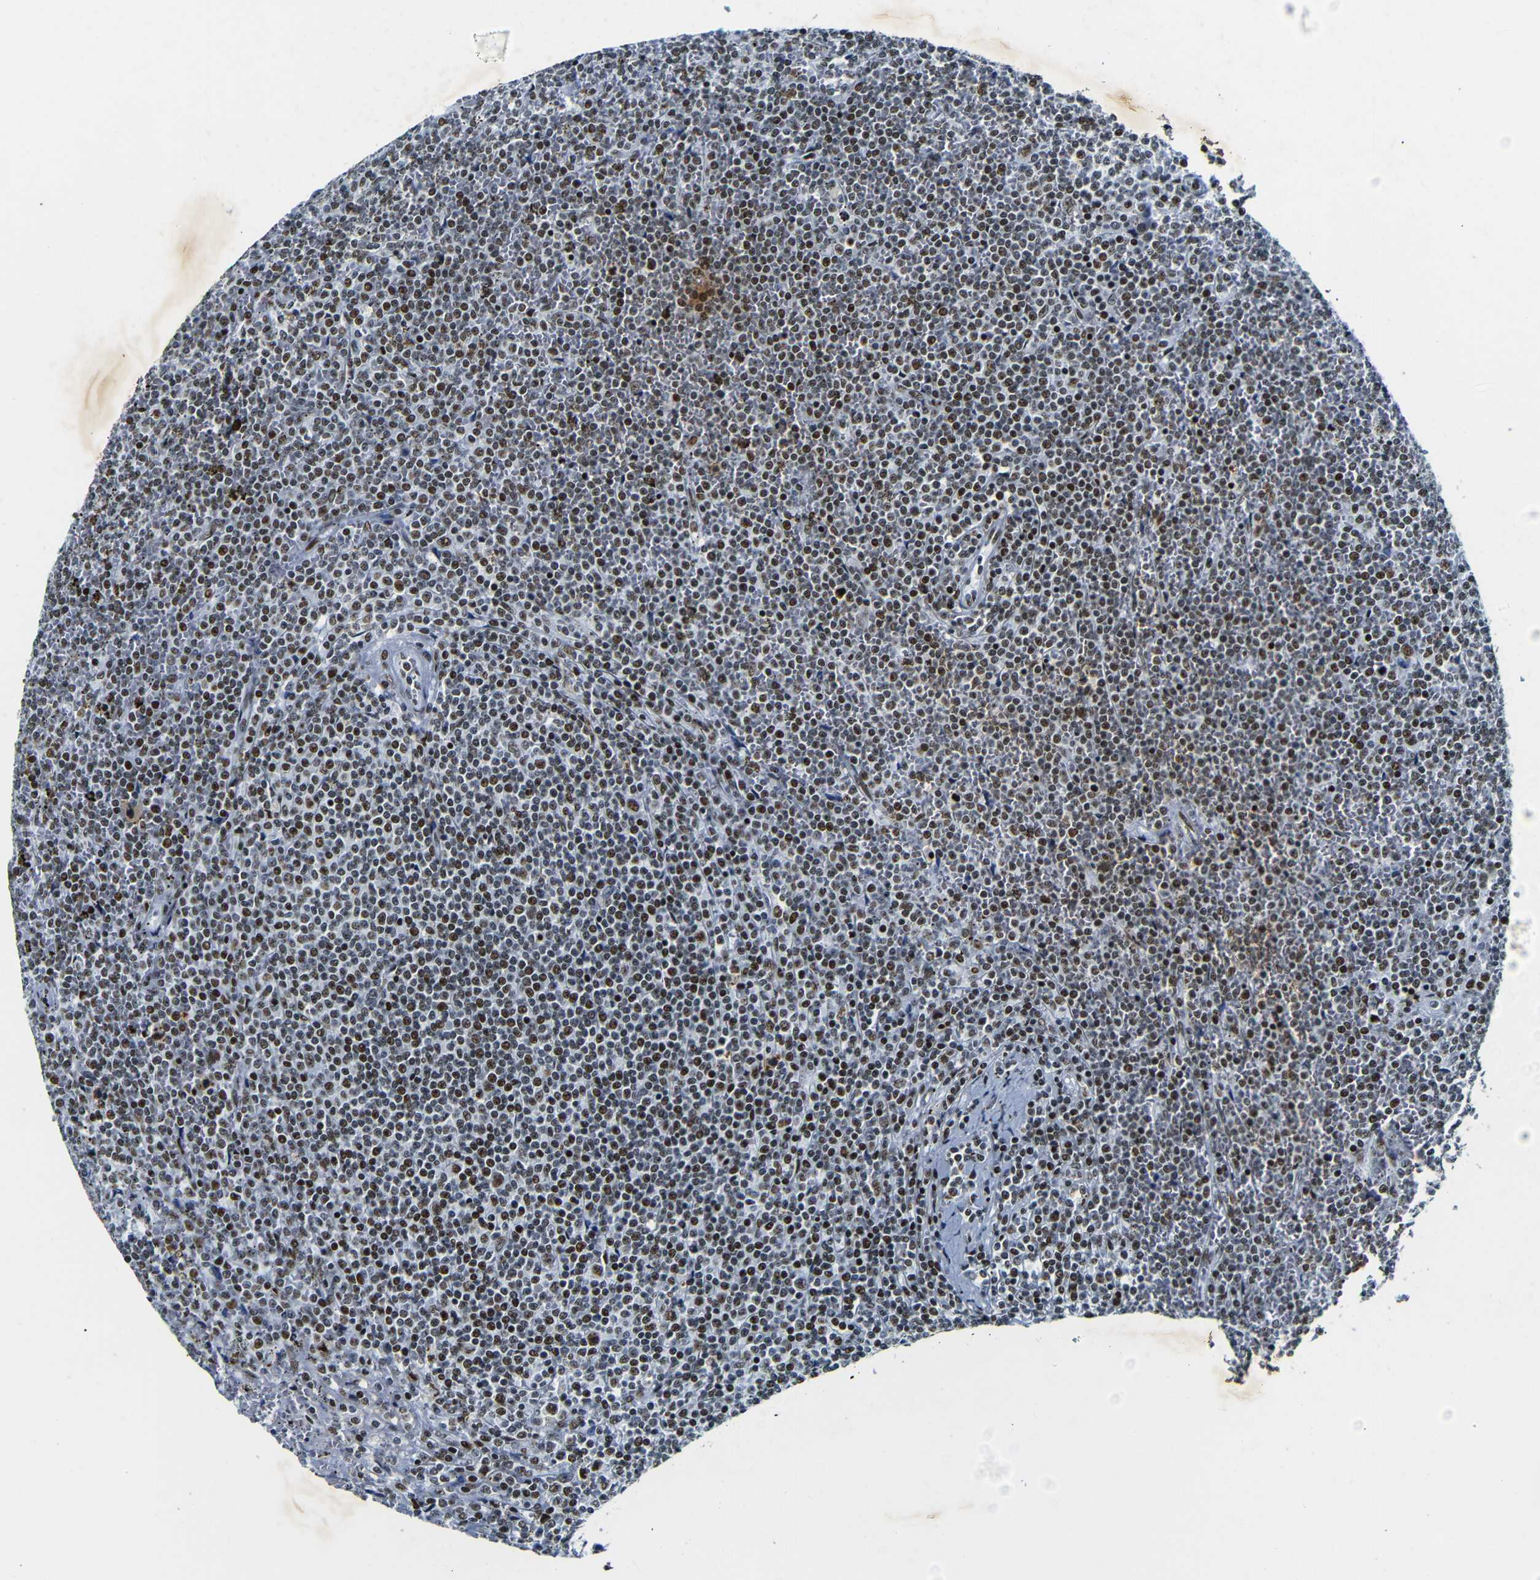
{"staining": {"intensity": "strong", "quantity": "25%-75%", "location": "nuclear"}, "tissue": "lymphoma", "cell_type": "Tumor cells", "image_type": "cancer", "snomed": [{"axis": "morphology", "description": "Malignant lymphoma, non-Hodgkin's type, Low grade"}, {"axis": "topography", "description": "Spleen"}], "caption": "Lymphoma stained for a protein (brown) demonstrates strong nuclear positive positivity in approximately 25%-75% of tumor cells.", "gene": "SRSF1", "patient": {"sex": "female", "age": 19}}